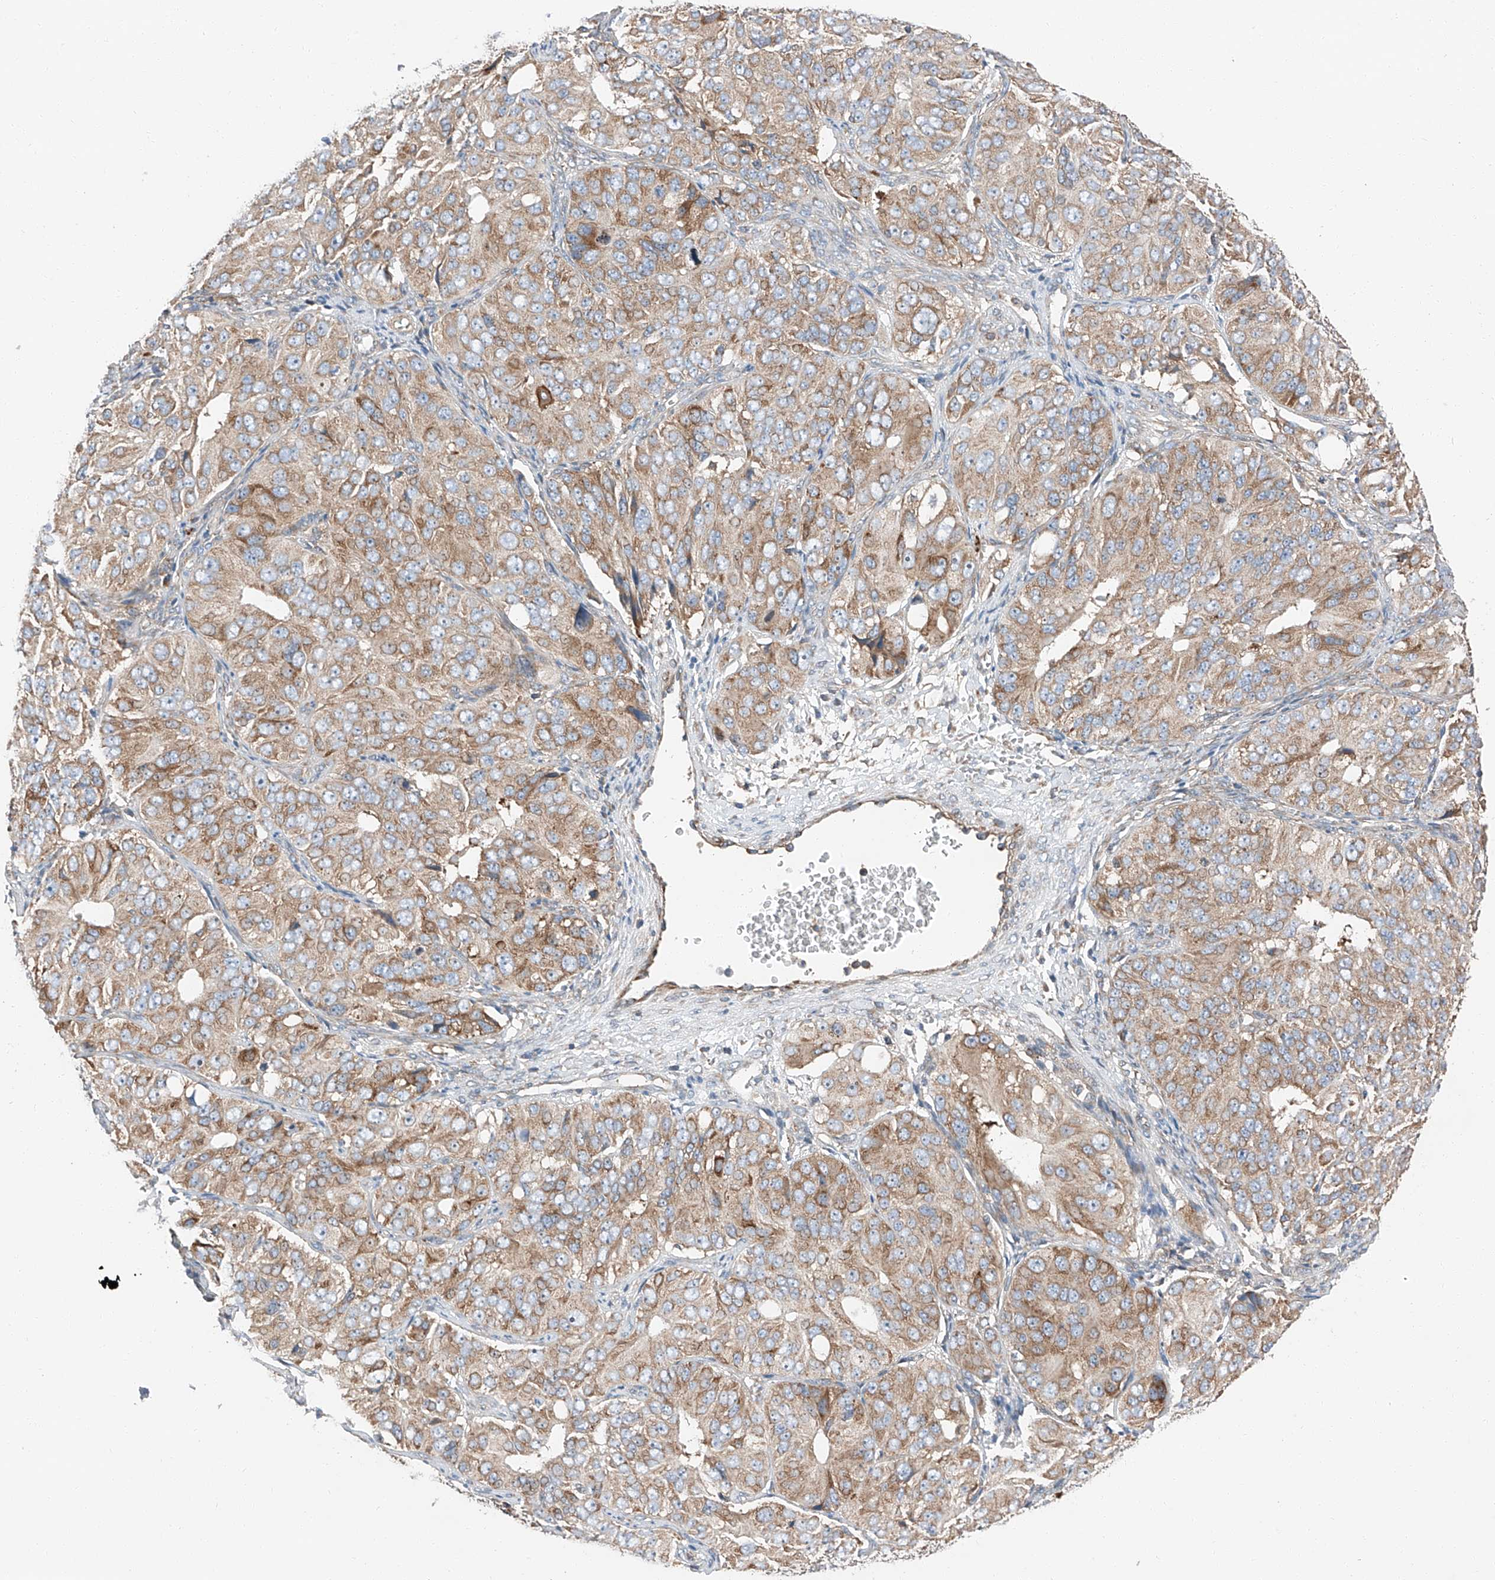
{"staining": {"intensity": "moderate", "quantity": ">75%", "location": "cytoplasmic/membranous"}, "tissue": "ovarian cancer", "cell_type": "Tumor cells", "image_type": "cancer", "snomed": [{"axis": "morphology", "description": "Carcinoma, endometroid"}, {"axis": "topography", "description": "Ovary"}], "caption": "High-magnification brightfield microscopy of ovarian endometroid carcinoma stained with DAB (brown) and counterstained with hematoxylin (blue). tumor cells exhibit moderate cytoplasmic/membranous positivity is appreciated in approximately>75% of cells.", "gene": "ZC3H15", "patient": {"sex": "female", "age": 51}}